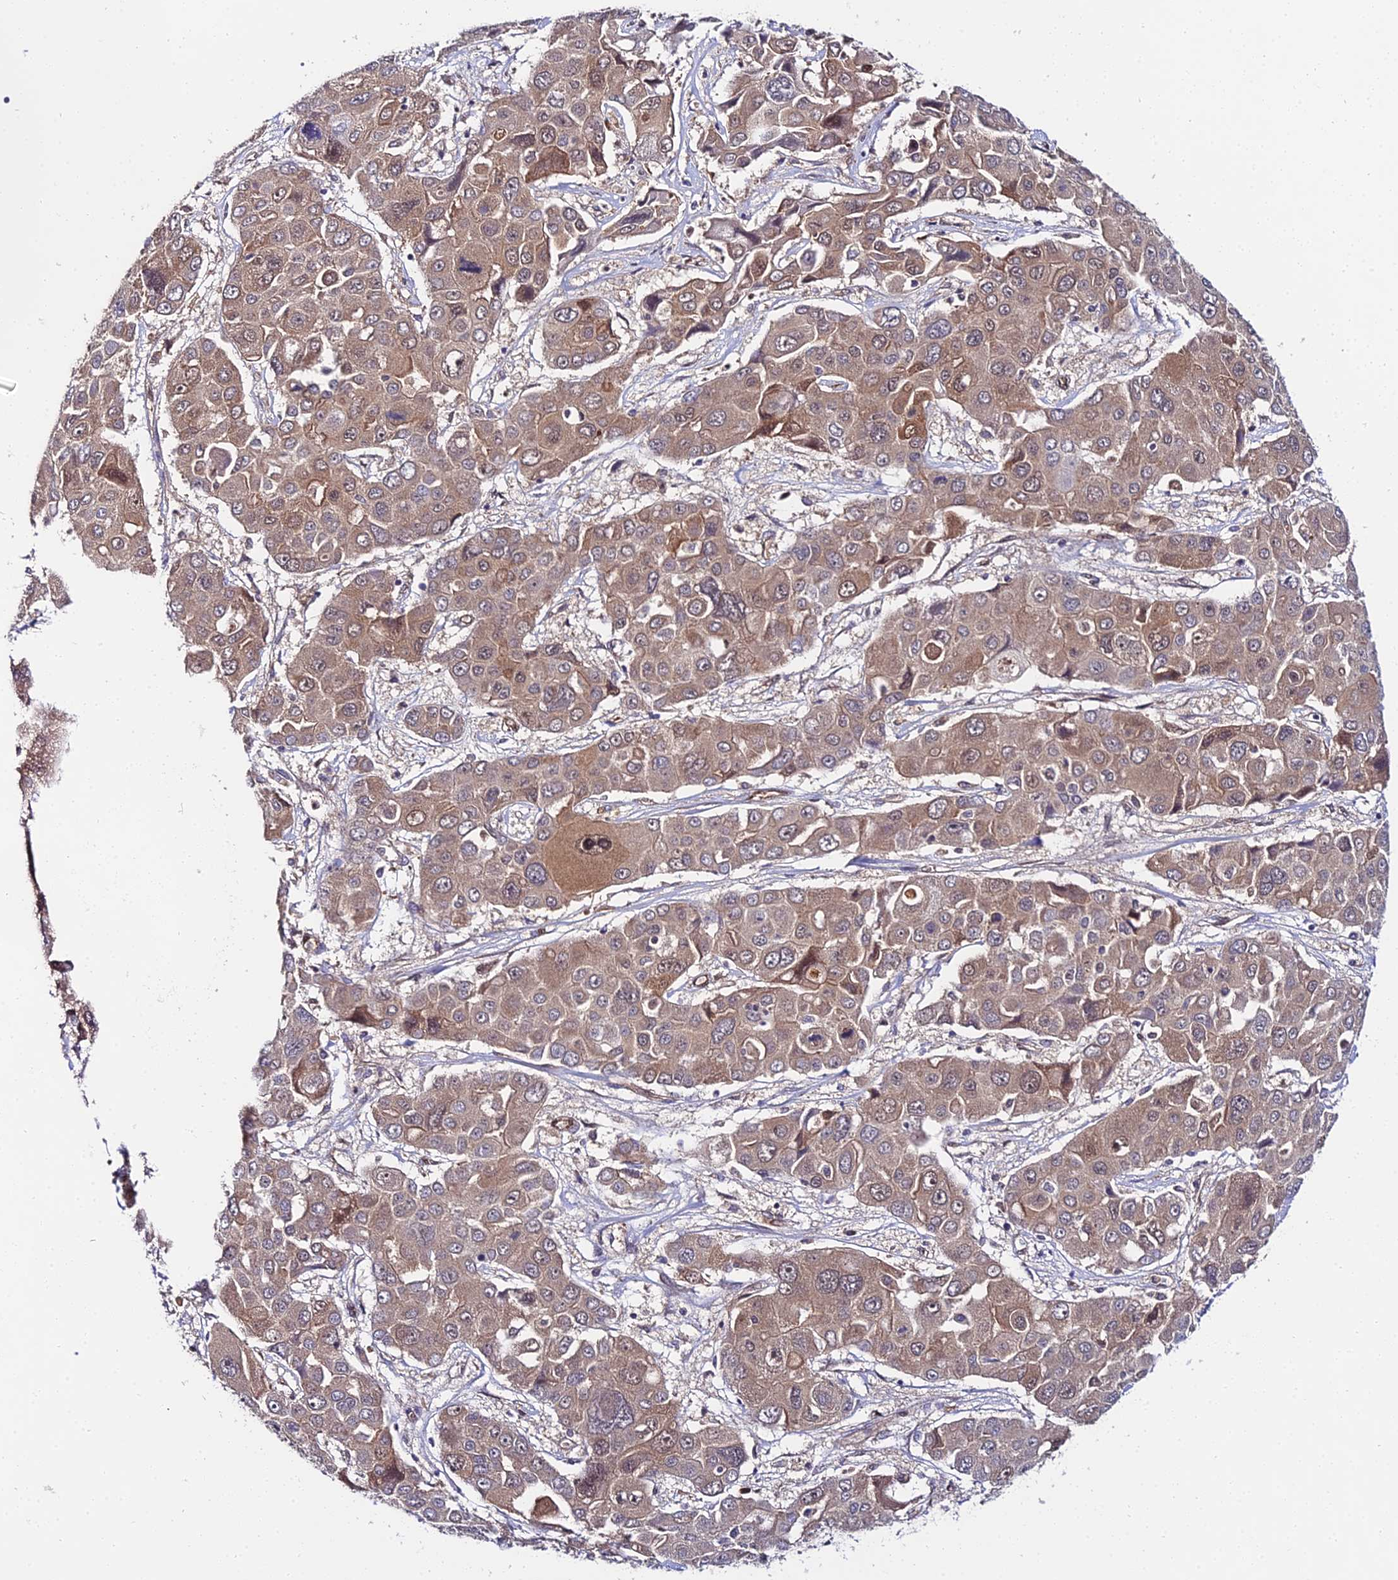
{"staining": {"intensity": "weak", "quantity": ">75%", "location": "cytoplasmic/membranous,nuclear"}, "tissue": "liver cancer", "cell_type": "Tumor cells", "image_type": "cancer", "snomed": [{"axis": "morphology", "description": "Cholangiocarcinoma"}, {"axis": "topography", "description": "Liver"}], "caption": "This is a micrograph of immunohistochemistry staining of liver cholangiocarcinoma, which shows weak expression in the cytoplasmic/membranous and nuclear of tumor cells.", "gene": "PPP2R2C", "patient": {"sex": "male", "age": 67}}